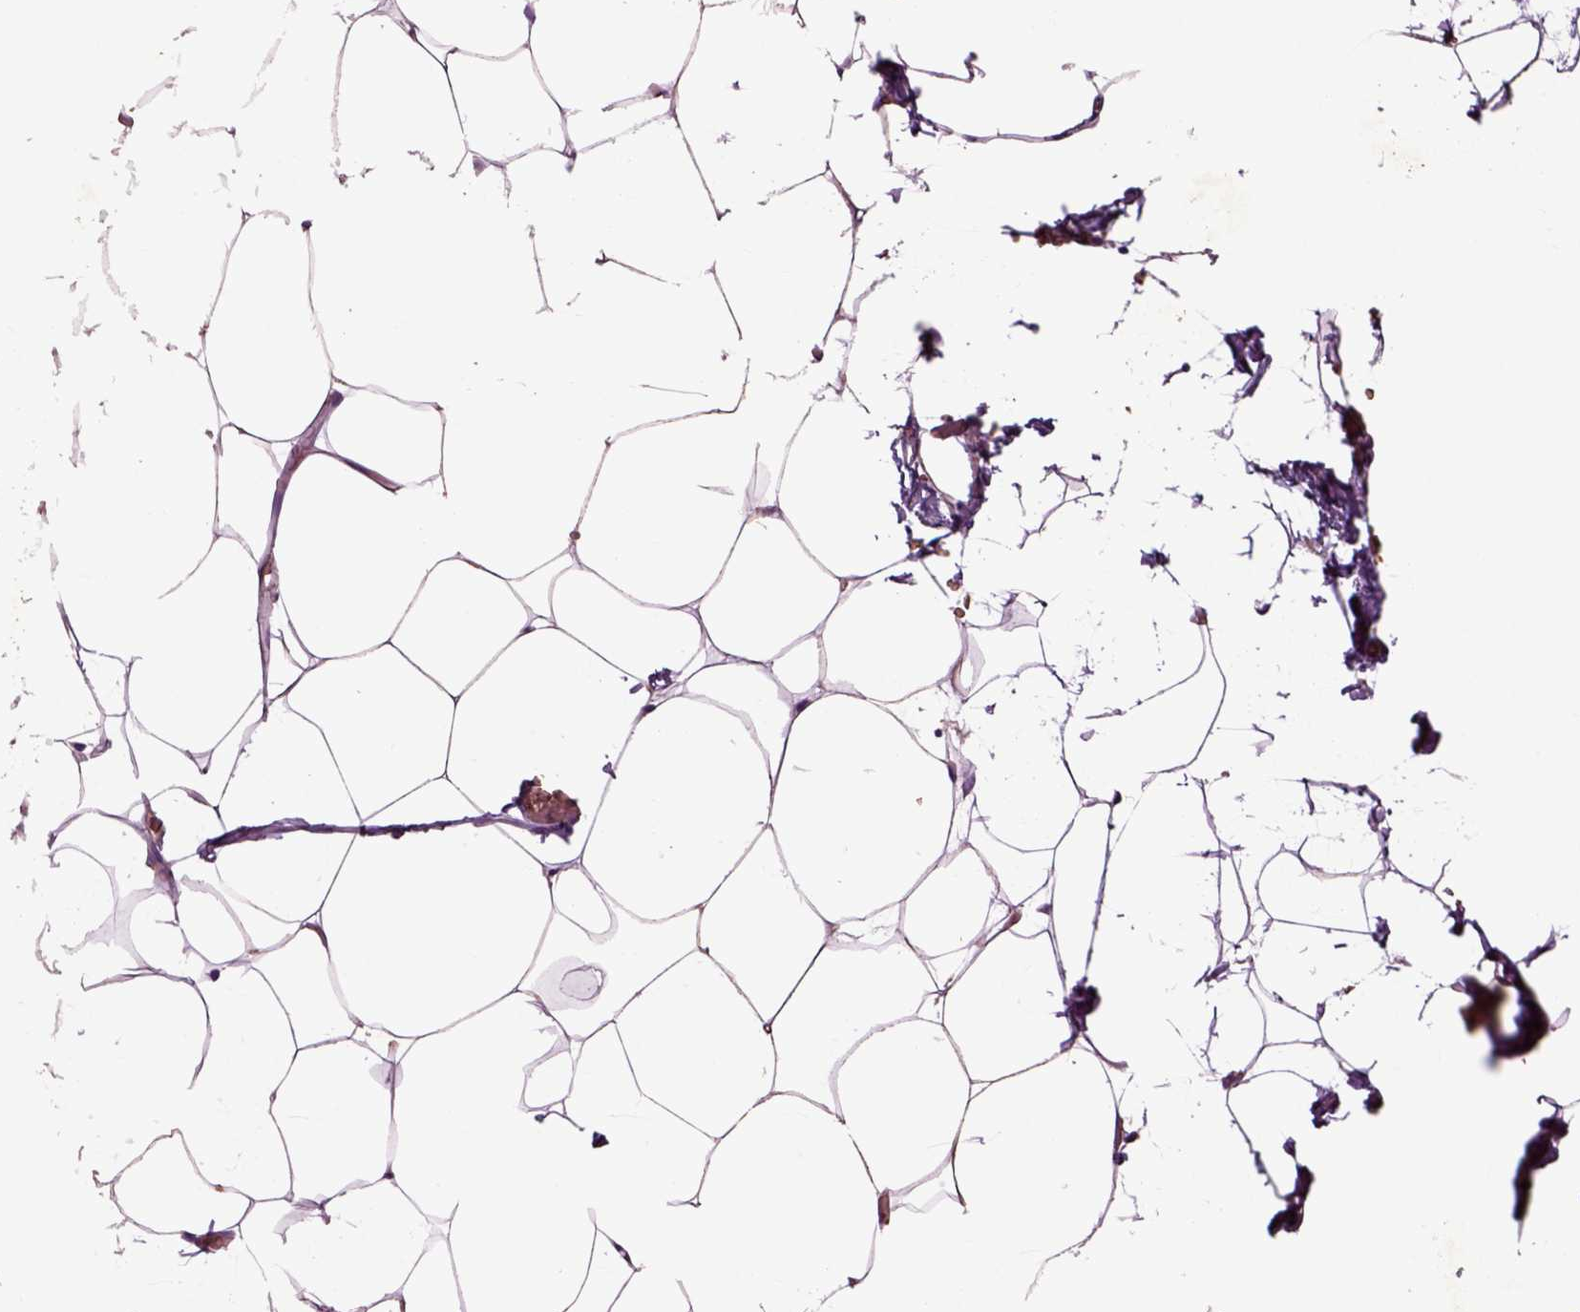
{"staining": {"intensity": "negative", "quantity": "none", "location": "none"}, "tissue": "adipose tissue", "cell_type": "Adipocytes", "image_type": "normal", "snomed": [{"axis": "morphology", "description": "Normal tissue, NOS"}, {"axis": "topography", "description": "Adipose tissue"}], "caption": "Adipose tissue was stained to show a protein in brown. There is no significant staining in adipocytes. (DAB (3,3'-diaminobenzidine) IHC, high magnification).", "gene": "SPON1", "patient": {"sex": "male", "age": 57}}